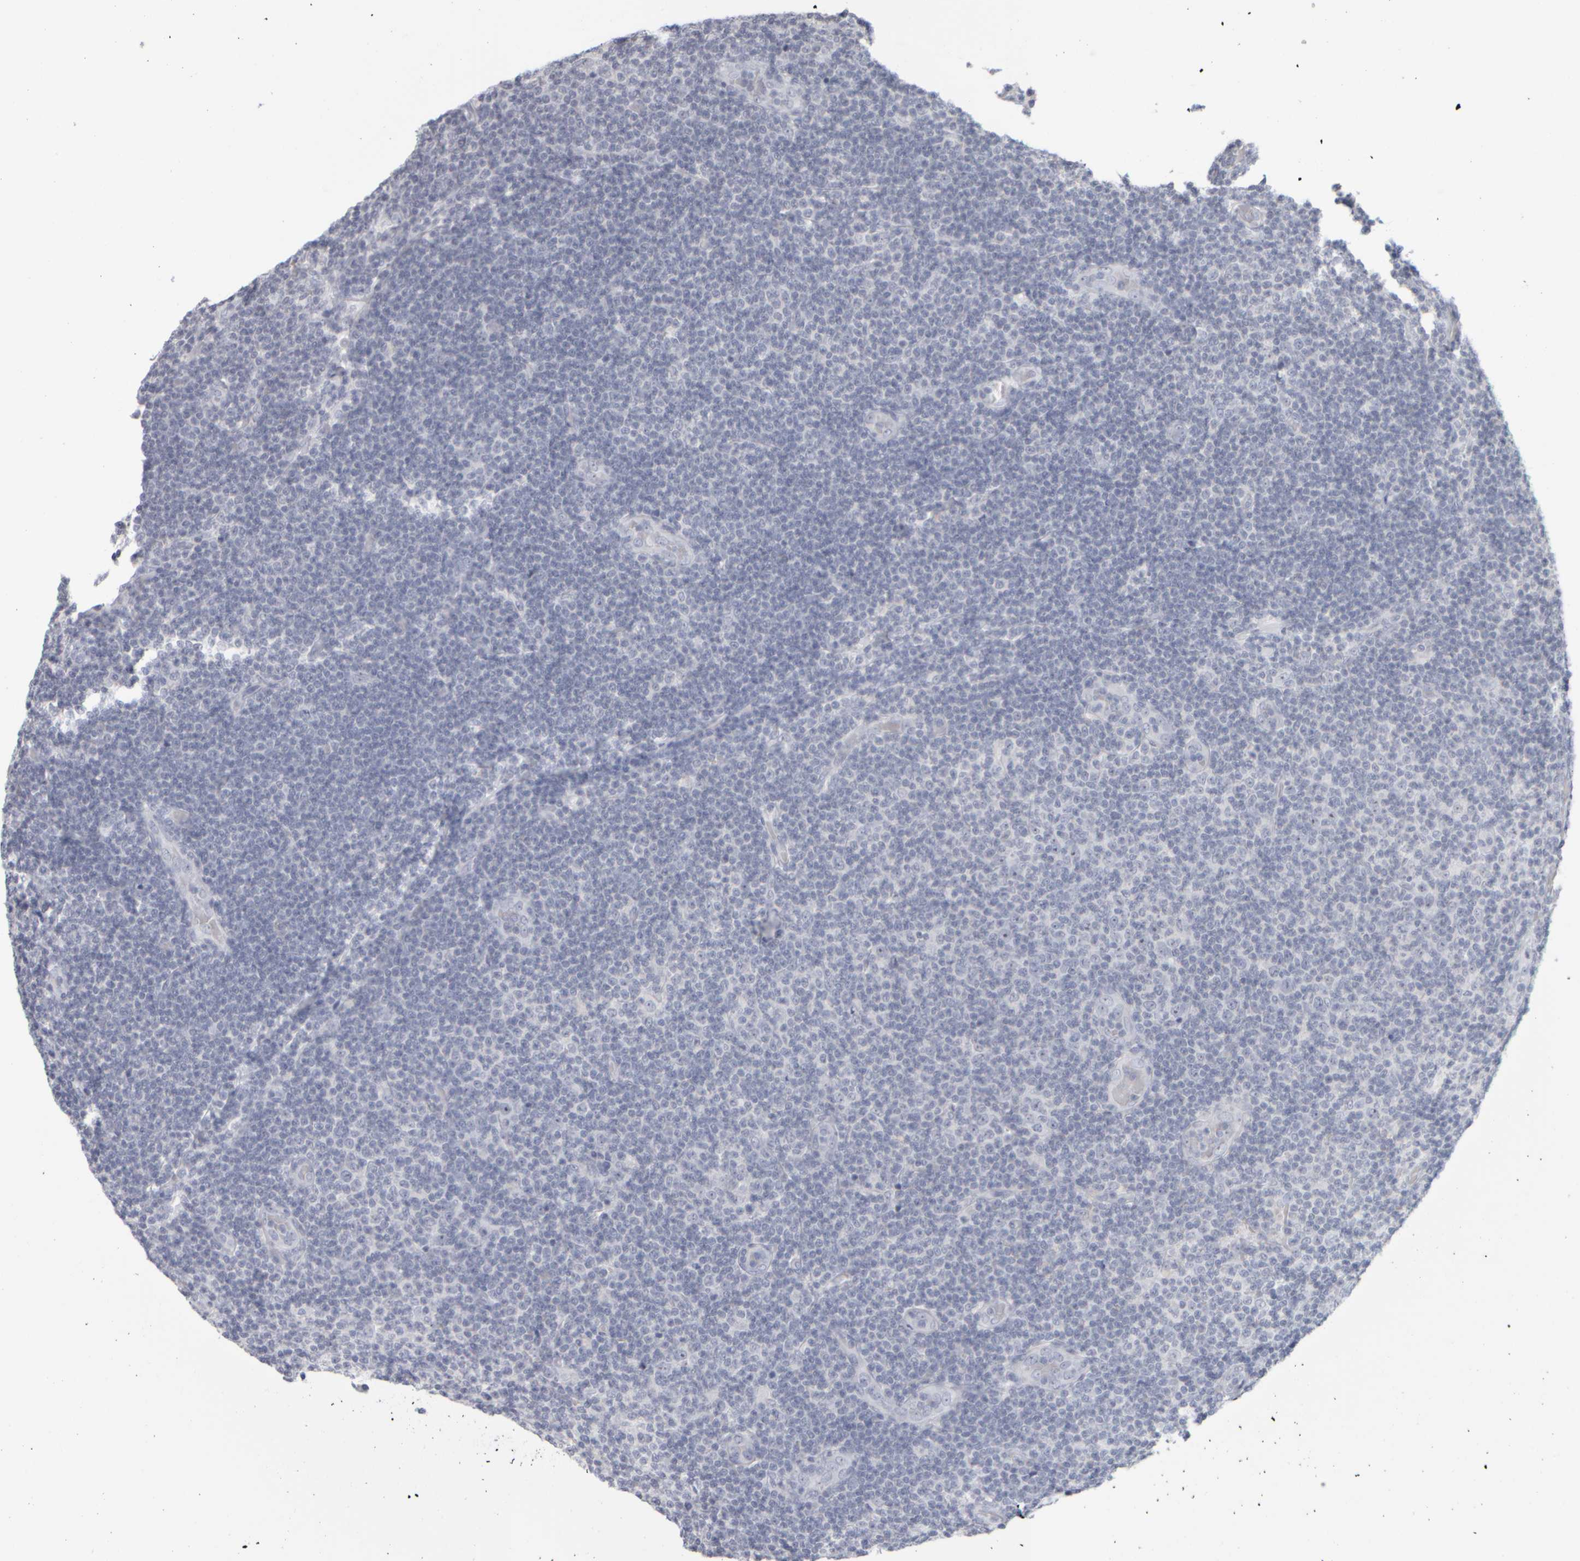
{"staining": {"intensity": "negative", "quantity": "none", "location": "none"}, "tissue": "lymphoma", "cell_type": "Tumor cells", "image_type": "cancer", "snomed": [{"axis": "morphology", "description": "Malignant lymphoma, non-Hodgkin's type, Low grade"}, {"axis": "topography", "description": "Lymph node"}], "caption": "DAB (3,3'-diaminobenzidine) immunohistochemical staining of human low-grade malignant lymphoma, non-Hodgkin's type exhibits no significant staining in tumor cells.", "gene": "DCXR", "patient": {"sex": "male", "age": 83}}